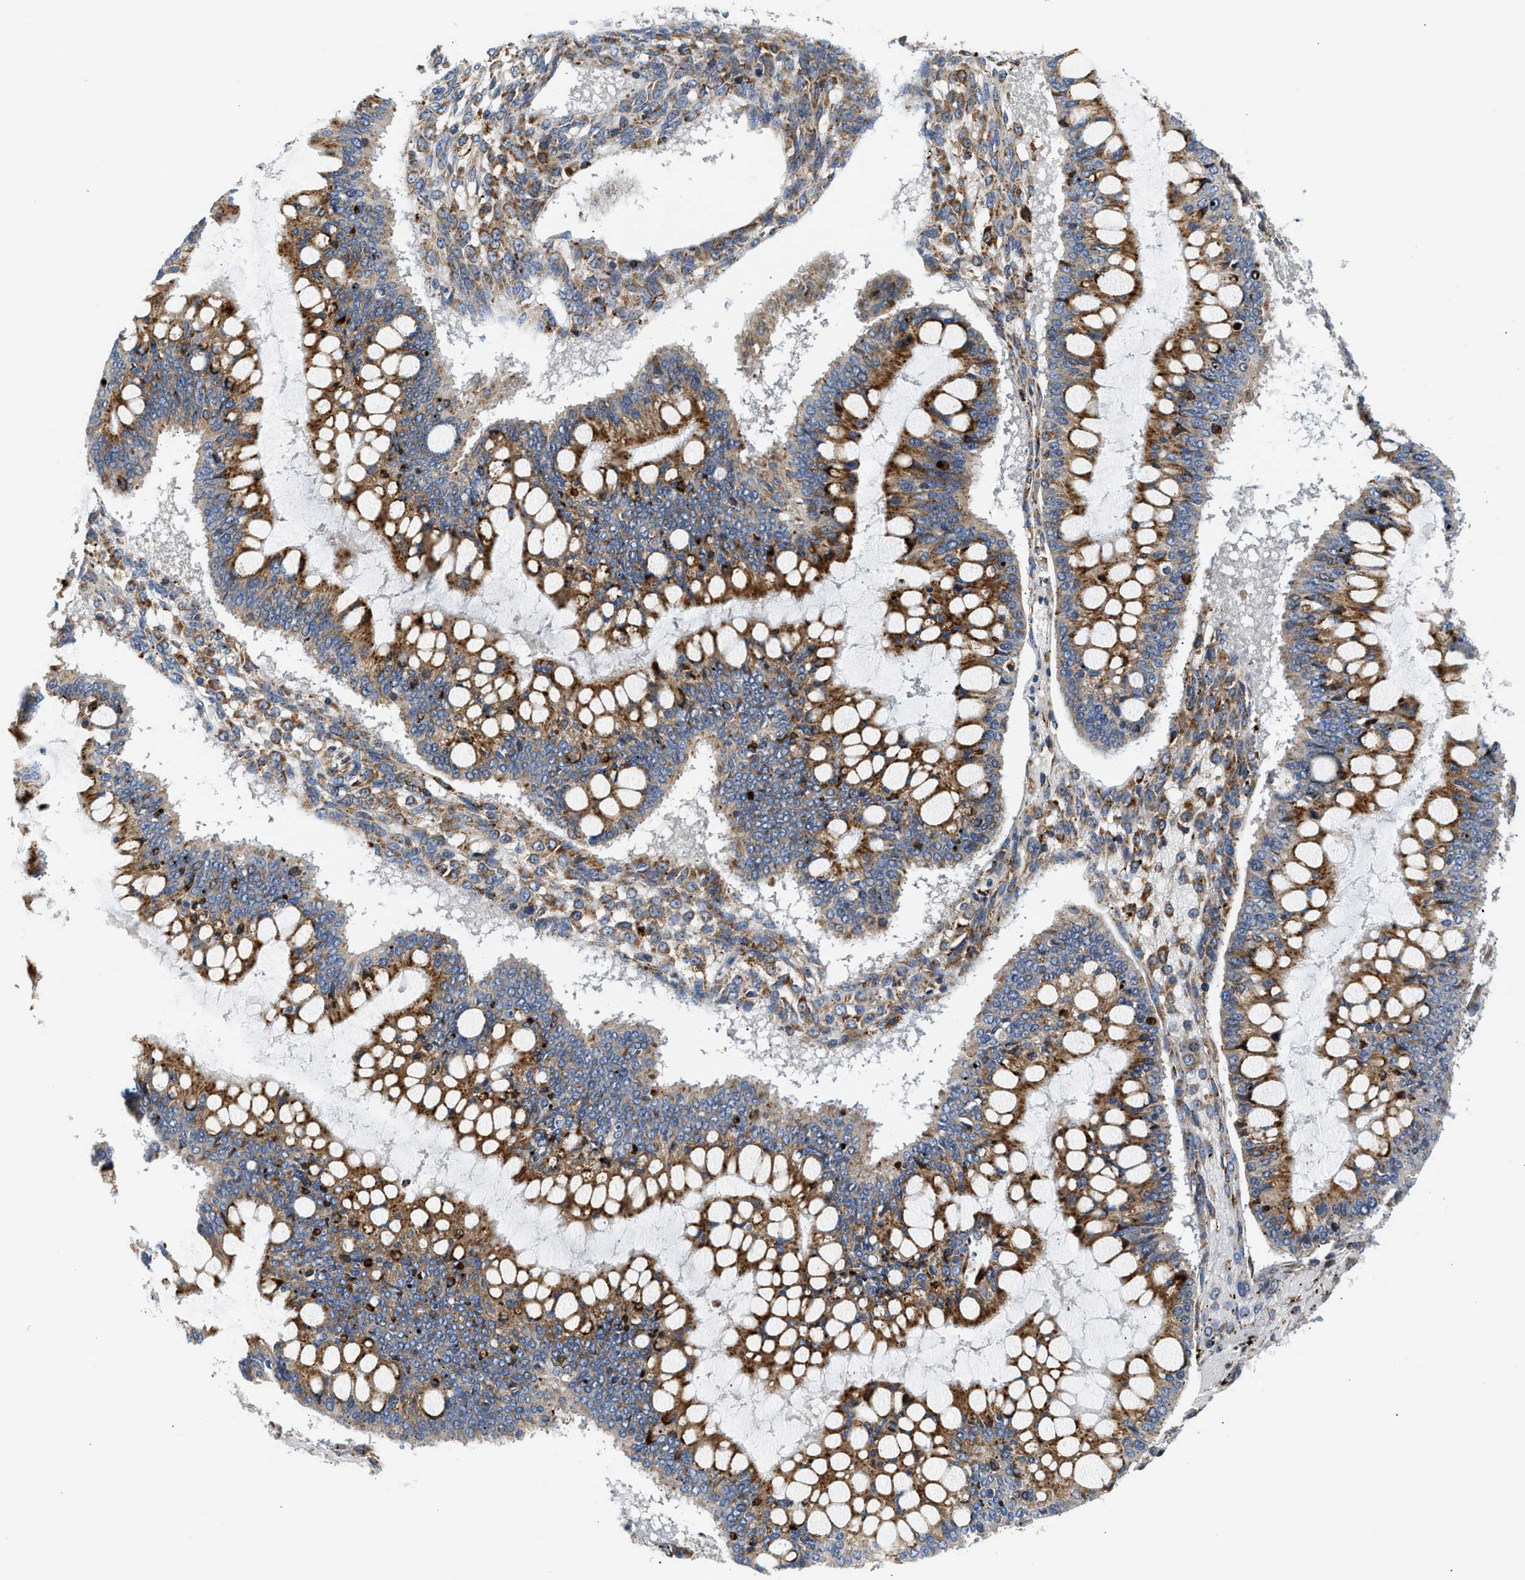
{"staining": {"intensity": "strong", "quantity": ">75%", "location": "cytoplasmic/membranous"}, "tissue": "ovarian cancer", "cell_type": "Tumor cells", "image_type": "cancer", "snomed": [{"axis": "morphology", "description": "Cystadenocarcinoma, mucinous, NOS"}, {"axis": "topography", "description": "Ovary"}], "caption": "The immunohistochemical stain highlights strong cytoplasmic/membranous expression in tumor cells of ovarian mucinous cystadenocarcinoma tissue.", "gene": "AMZ1", "patient": {"sex": "female", "age": 73}}